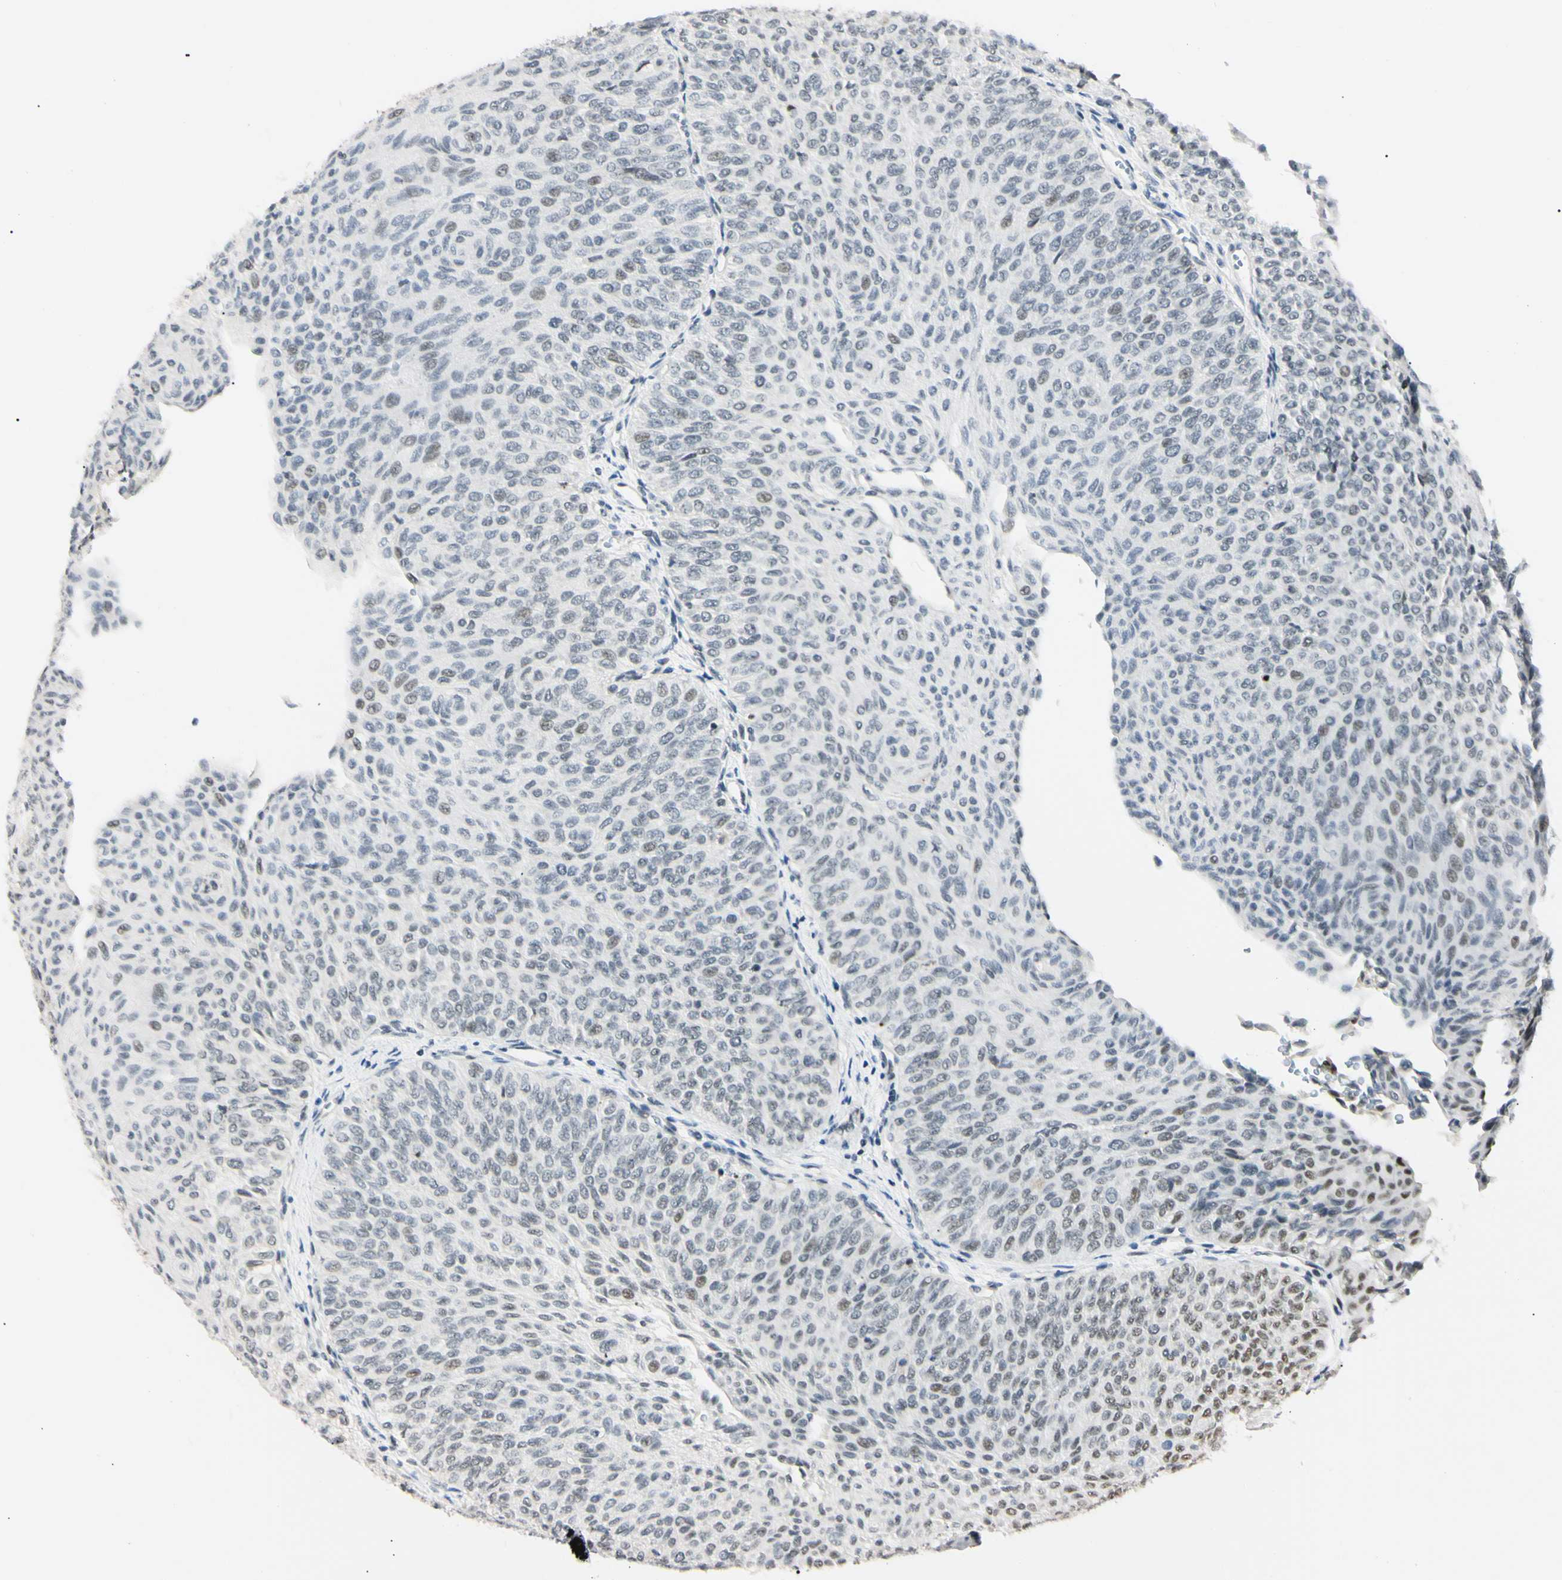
{"staining": {"intensity": "strong", "quantity": "25%-75%", "location": "nuclear"}, "tissue": "urothelial cancer", "cell_type": "Tumor cells", "image_type": "cancer", "snomed": [{"axis": "morphology", "description": "Urothelial carcinoma, Low grade"}, {"axis": "topography", "description": "Urinary bladder"}], "caption": "High-power microscopy captured an immunohistochemistry (IHC) micrograph of urothelial carcinoma (low-grade), revealing strong nuclear staining in about 25%-75% of tumor cells. (Stains: DAB in brown, nuclei in blue, Microscopy: brightfield microscopy at high magnification).", "gene": "ZNF134", "patient": {"sex": "male", "age": 78}}